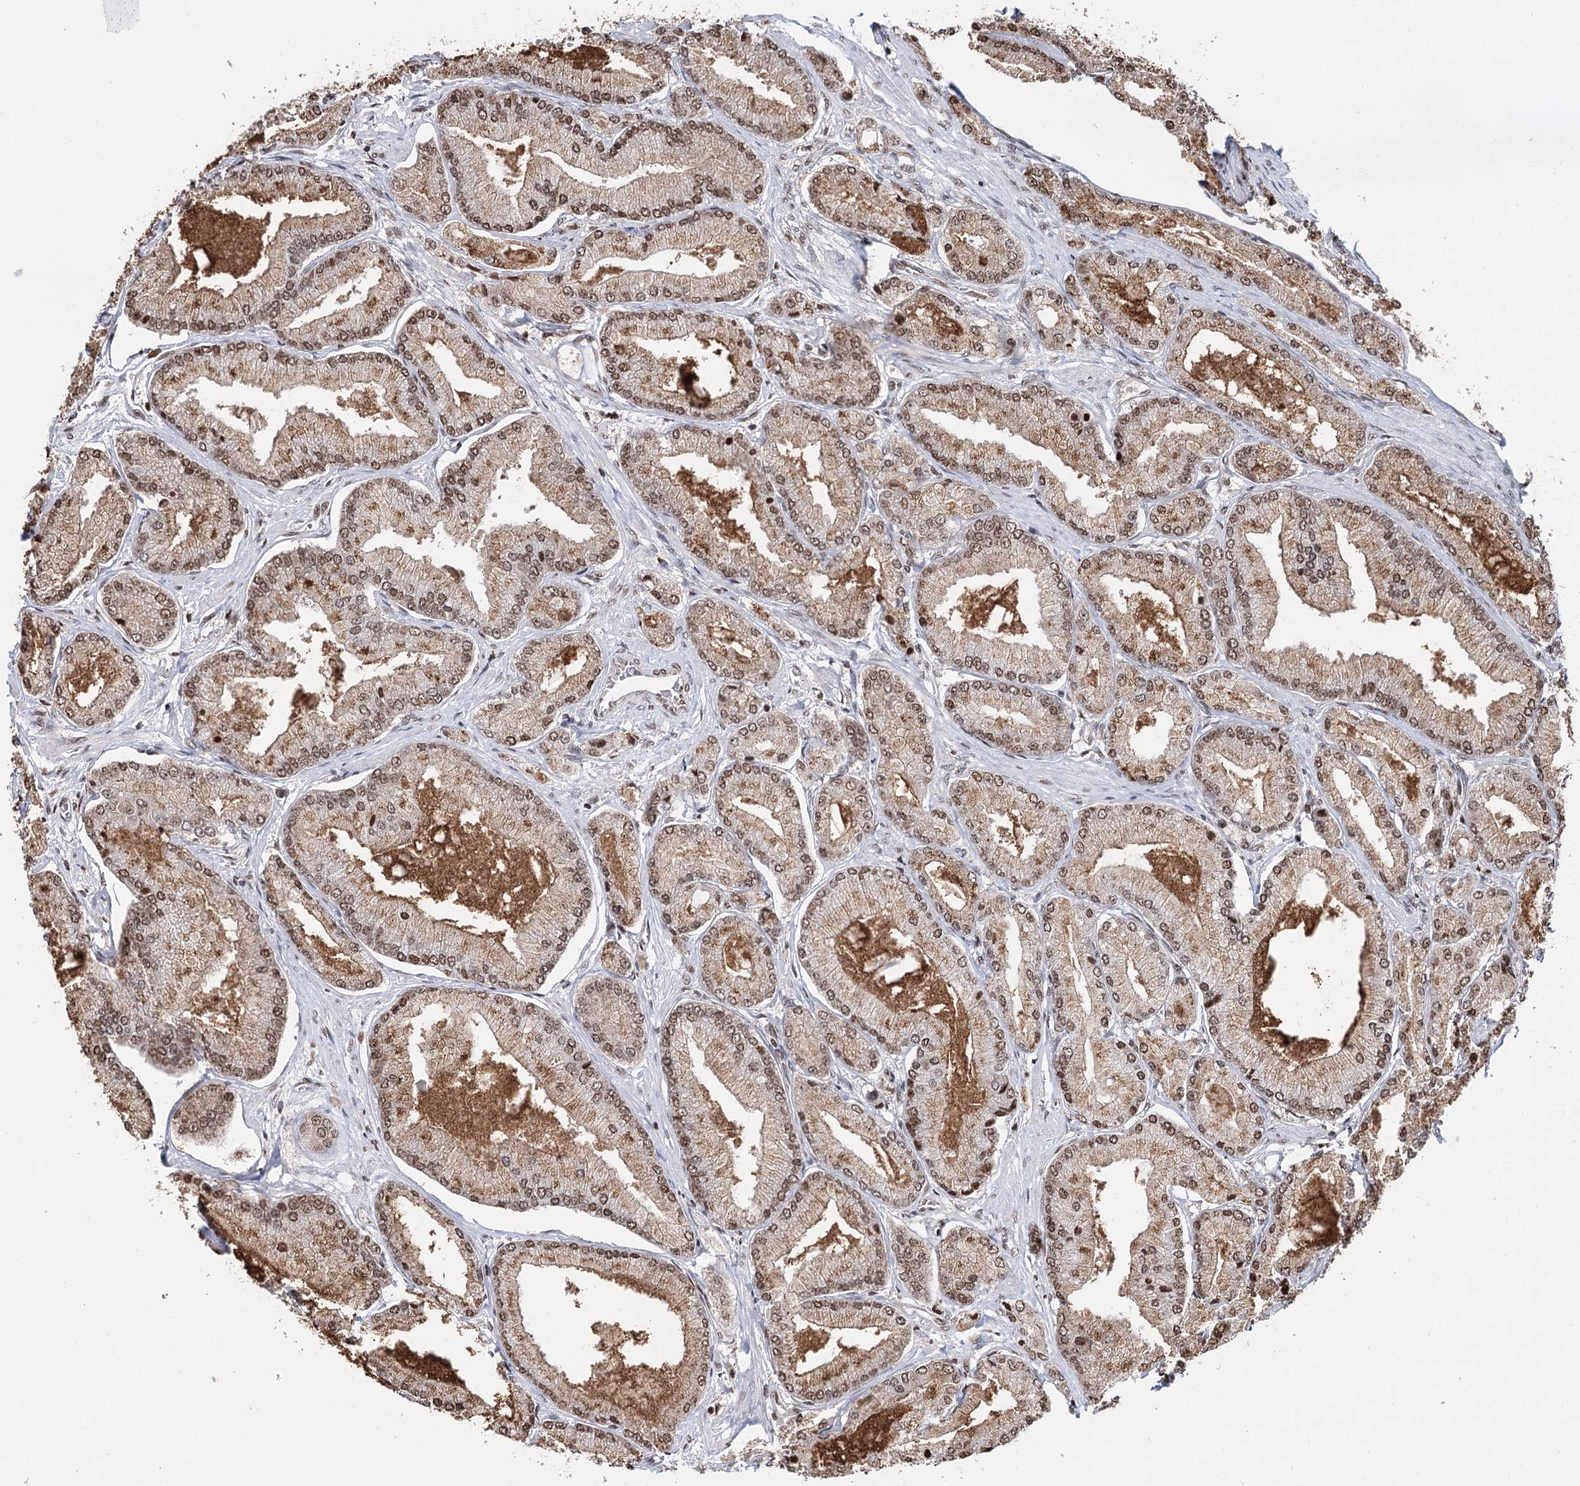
{"staining": {"intensity": "moderate", "quantity": ">75%", "location": "nuclear"}, "tissue": "prostate cancer", "cell_type": "Tumor cells", "image_type": "cancer", "snomed": [{"axis": "morphology", "description": "Adenocarcinoma, Low grade"}, {"axis": "topography", "description": "Prostate"}], "caption": "Moderate nuclear protein expression is identified in approximately >75% of tumor cells in prostate cancer (adenocarcinoma (low-grade)).", "gene": "RPS27A", "patient": {"sex": "male", "age": 74}}